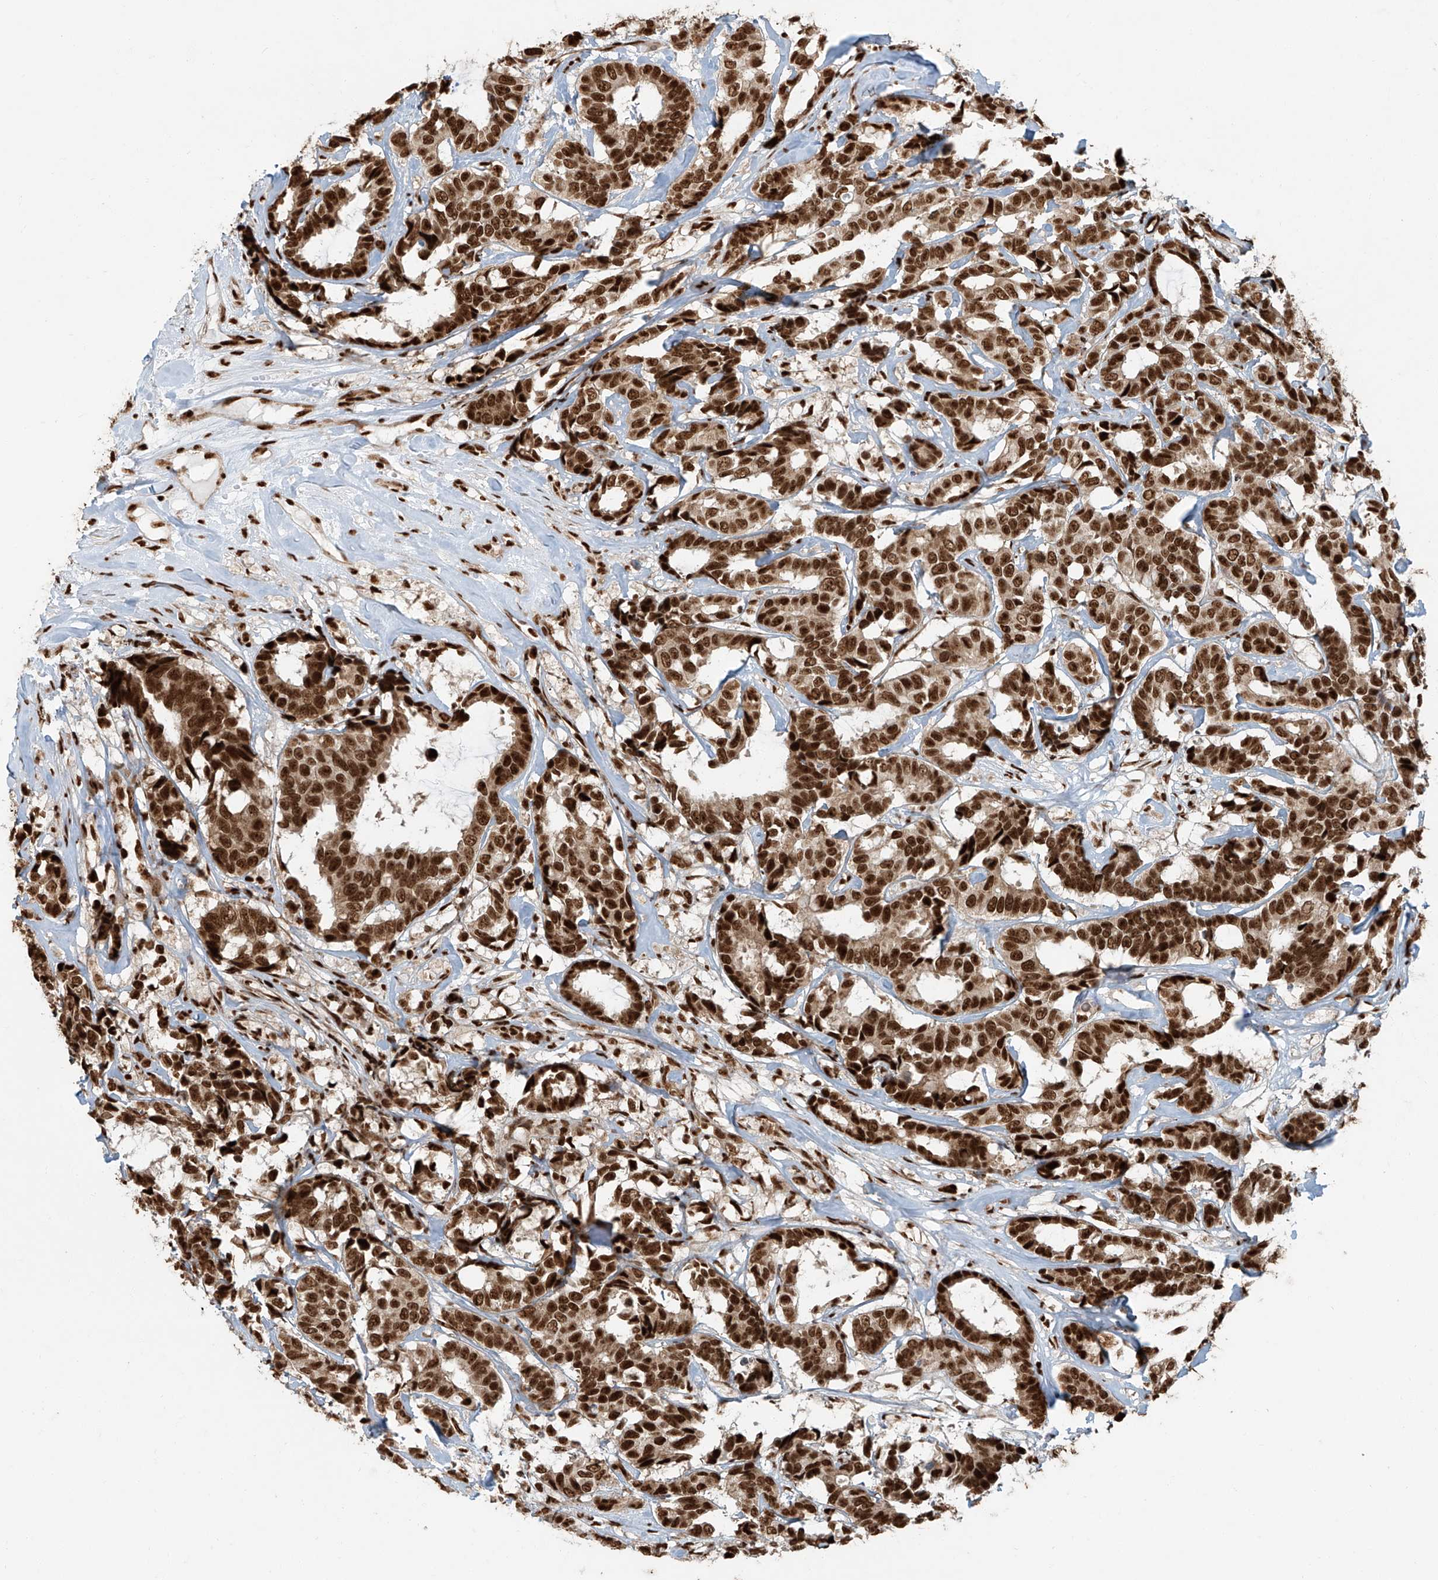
{"staining": {"intensity": "strong", "quantity": ">75%", "location": "nuclear"}, "tissue": "breast cancer", "cell_type": "Tumor cells", "image_type": "cancer", "snomed": [{"axis": "morphology", "description": "Duct carcinoma"}, {"axis": "topography", "description": "Breast"}], "caption": "Strong nuclear protein expression is seen in approximately >75% of tumor cells in invasive ductal carcinoma (breast). Nuclei are stained in blue.", "gene": "FAM193B", "patient": {"sex": "female", "age": 87}}